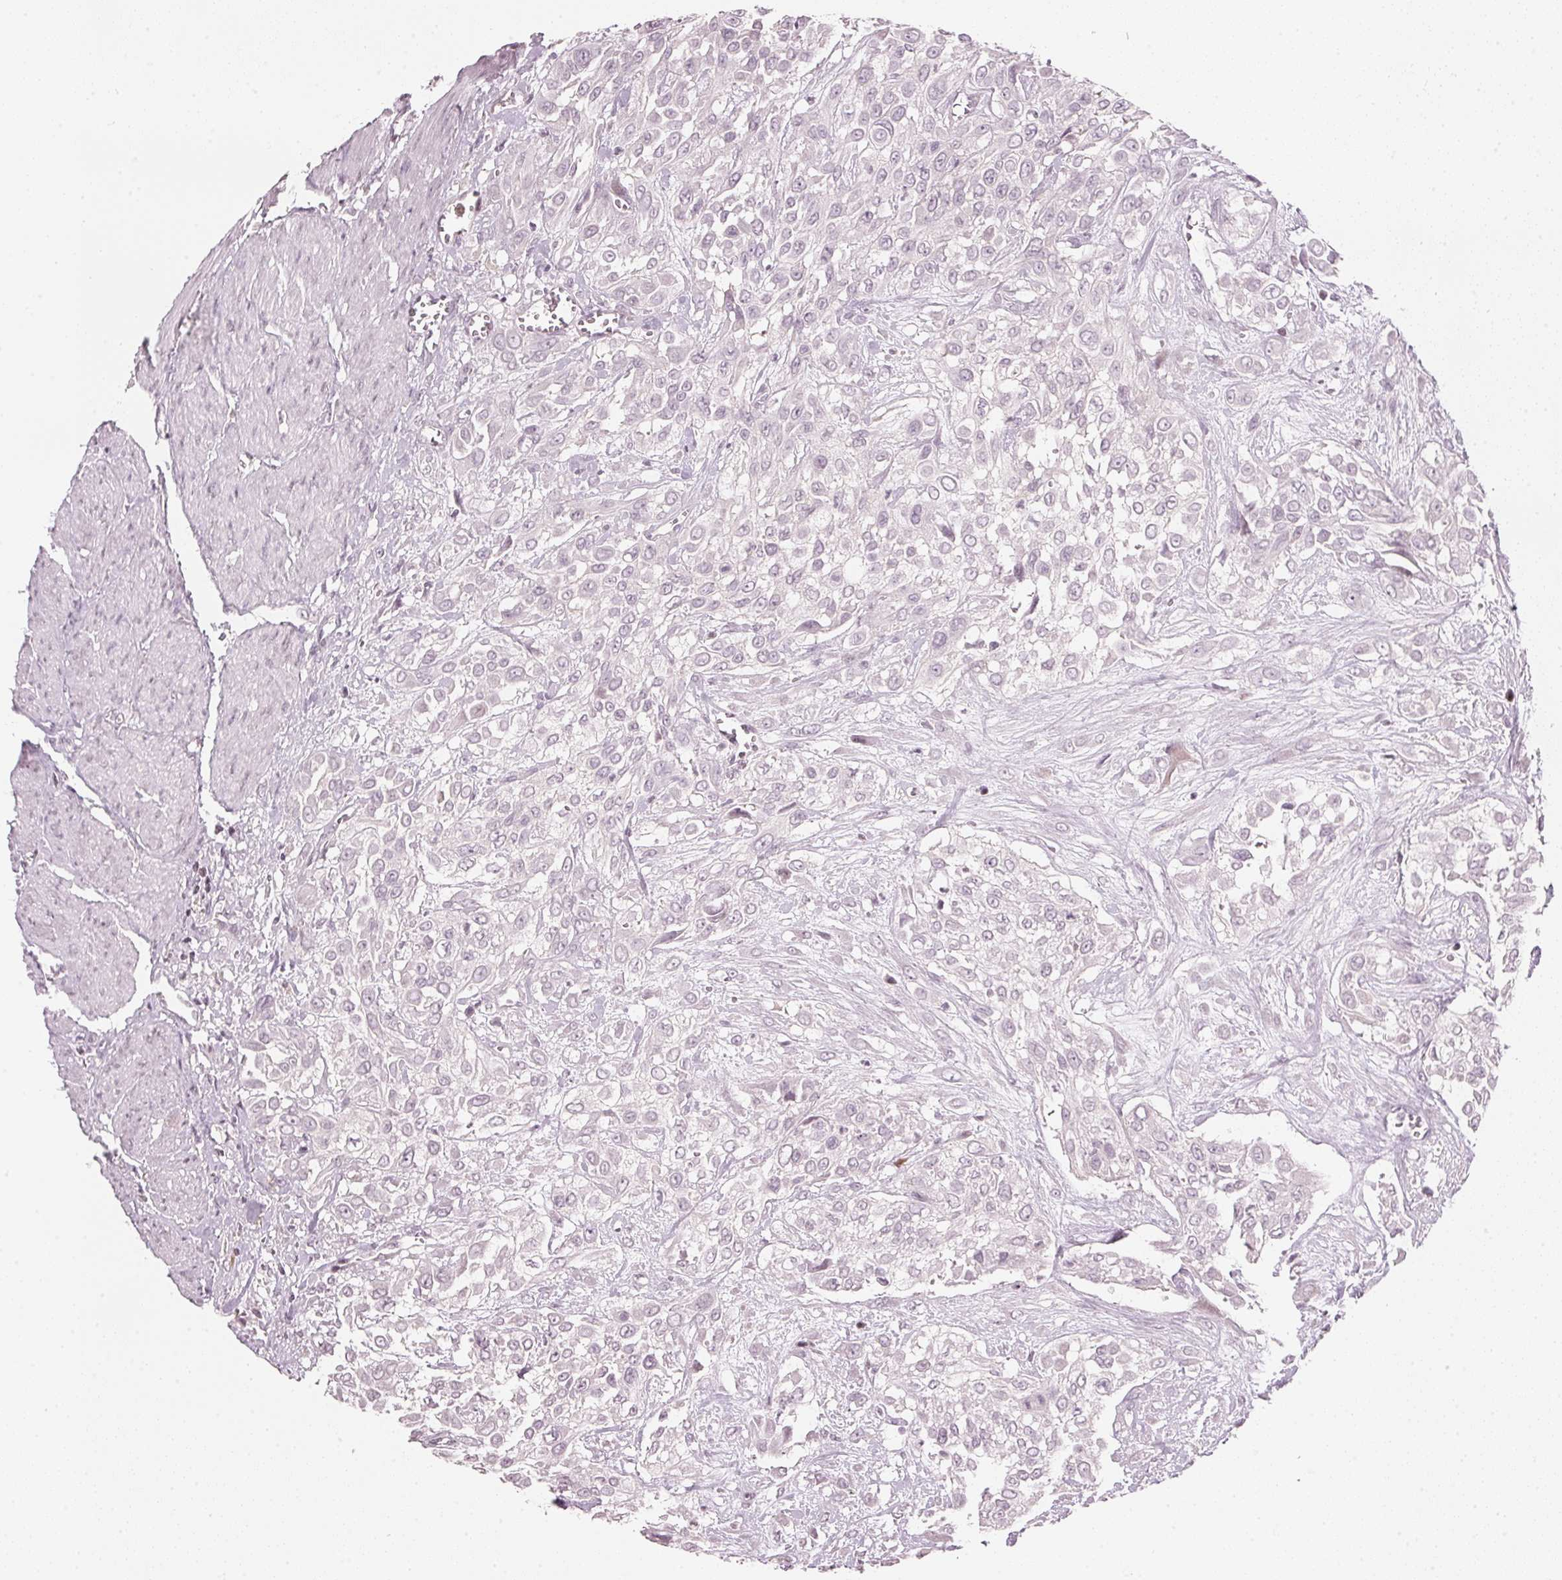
{"staining": {"intensity": "negative", "quantity": "none", "location": "none"}, "tissue": "urothelial cancer", "cell_type": "Tumor cells", "image_type": "cancer", "snomed": [{"axis": "morphology", "description": "Urothelial carcinoma, High grade"}, {"axis": "topography", "description": "Urinary bladder"}], "caption": "The histopathology image exhibits no staining of tumor cells in urothelial carcinoma (high-grade).", "gene": "SFRP4", "patient": {"sex": "male", "age": 57}}